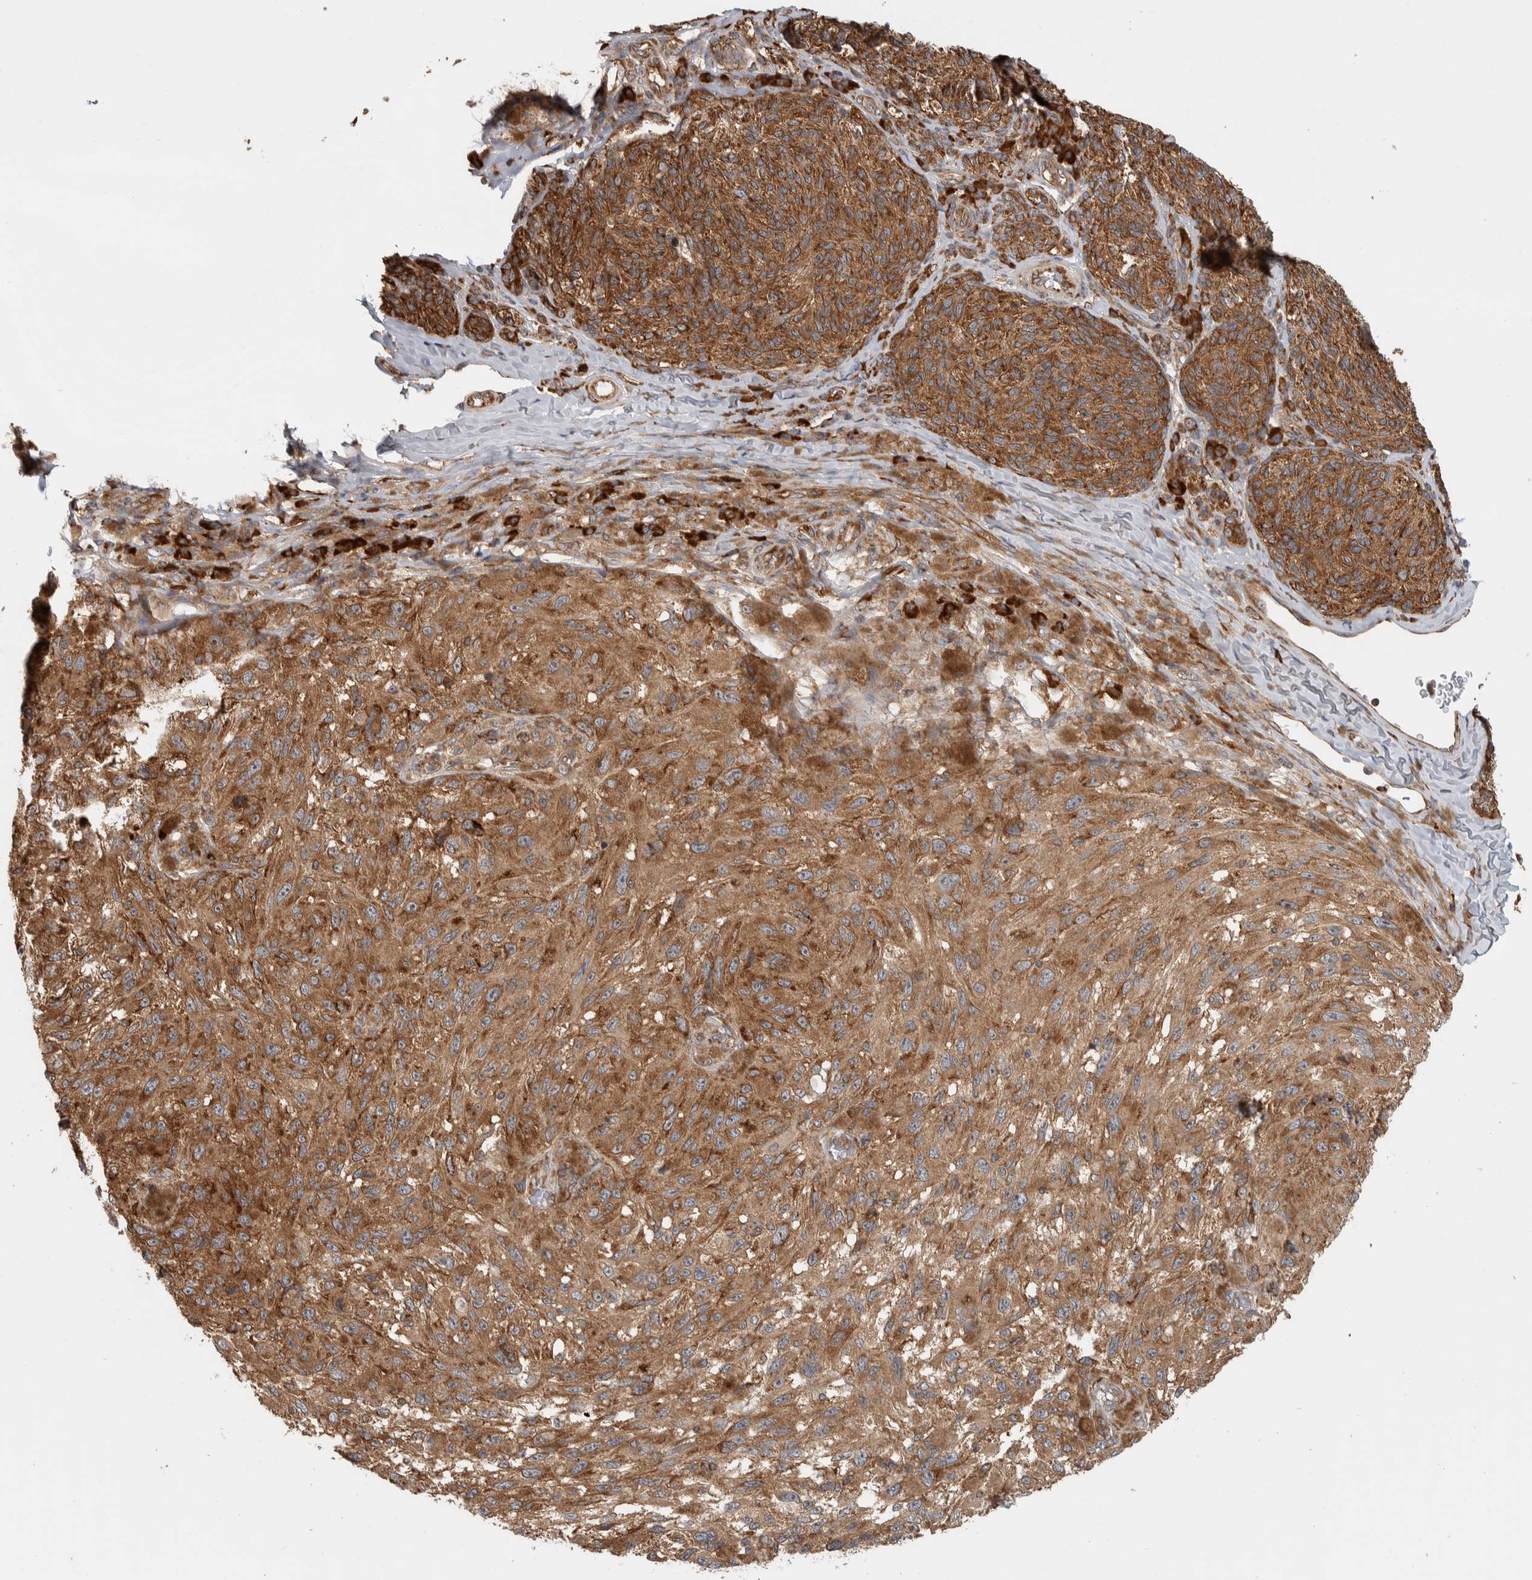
{"staining": {"intensity": "moderate", "quantity": ">75%", "location": "cytoplasmic/membranous"}, "tissue": "melanoma", "cell_type": "Tumor cells", "image_type": "cancer", "snomed": [{"axis": "morphology", "description": "Malignant melanoma, NOS"}, {"axis": "topography", "description": "Skin"}], "caption": "Melanoma was stained to show a protein in brown. There is medium levels of moderate cytoplasmic/membranous positivity in about >75% of tumor cells.", "gene": "EIF3H", "patient": {"sex": "female", "age": 73}}